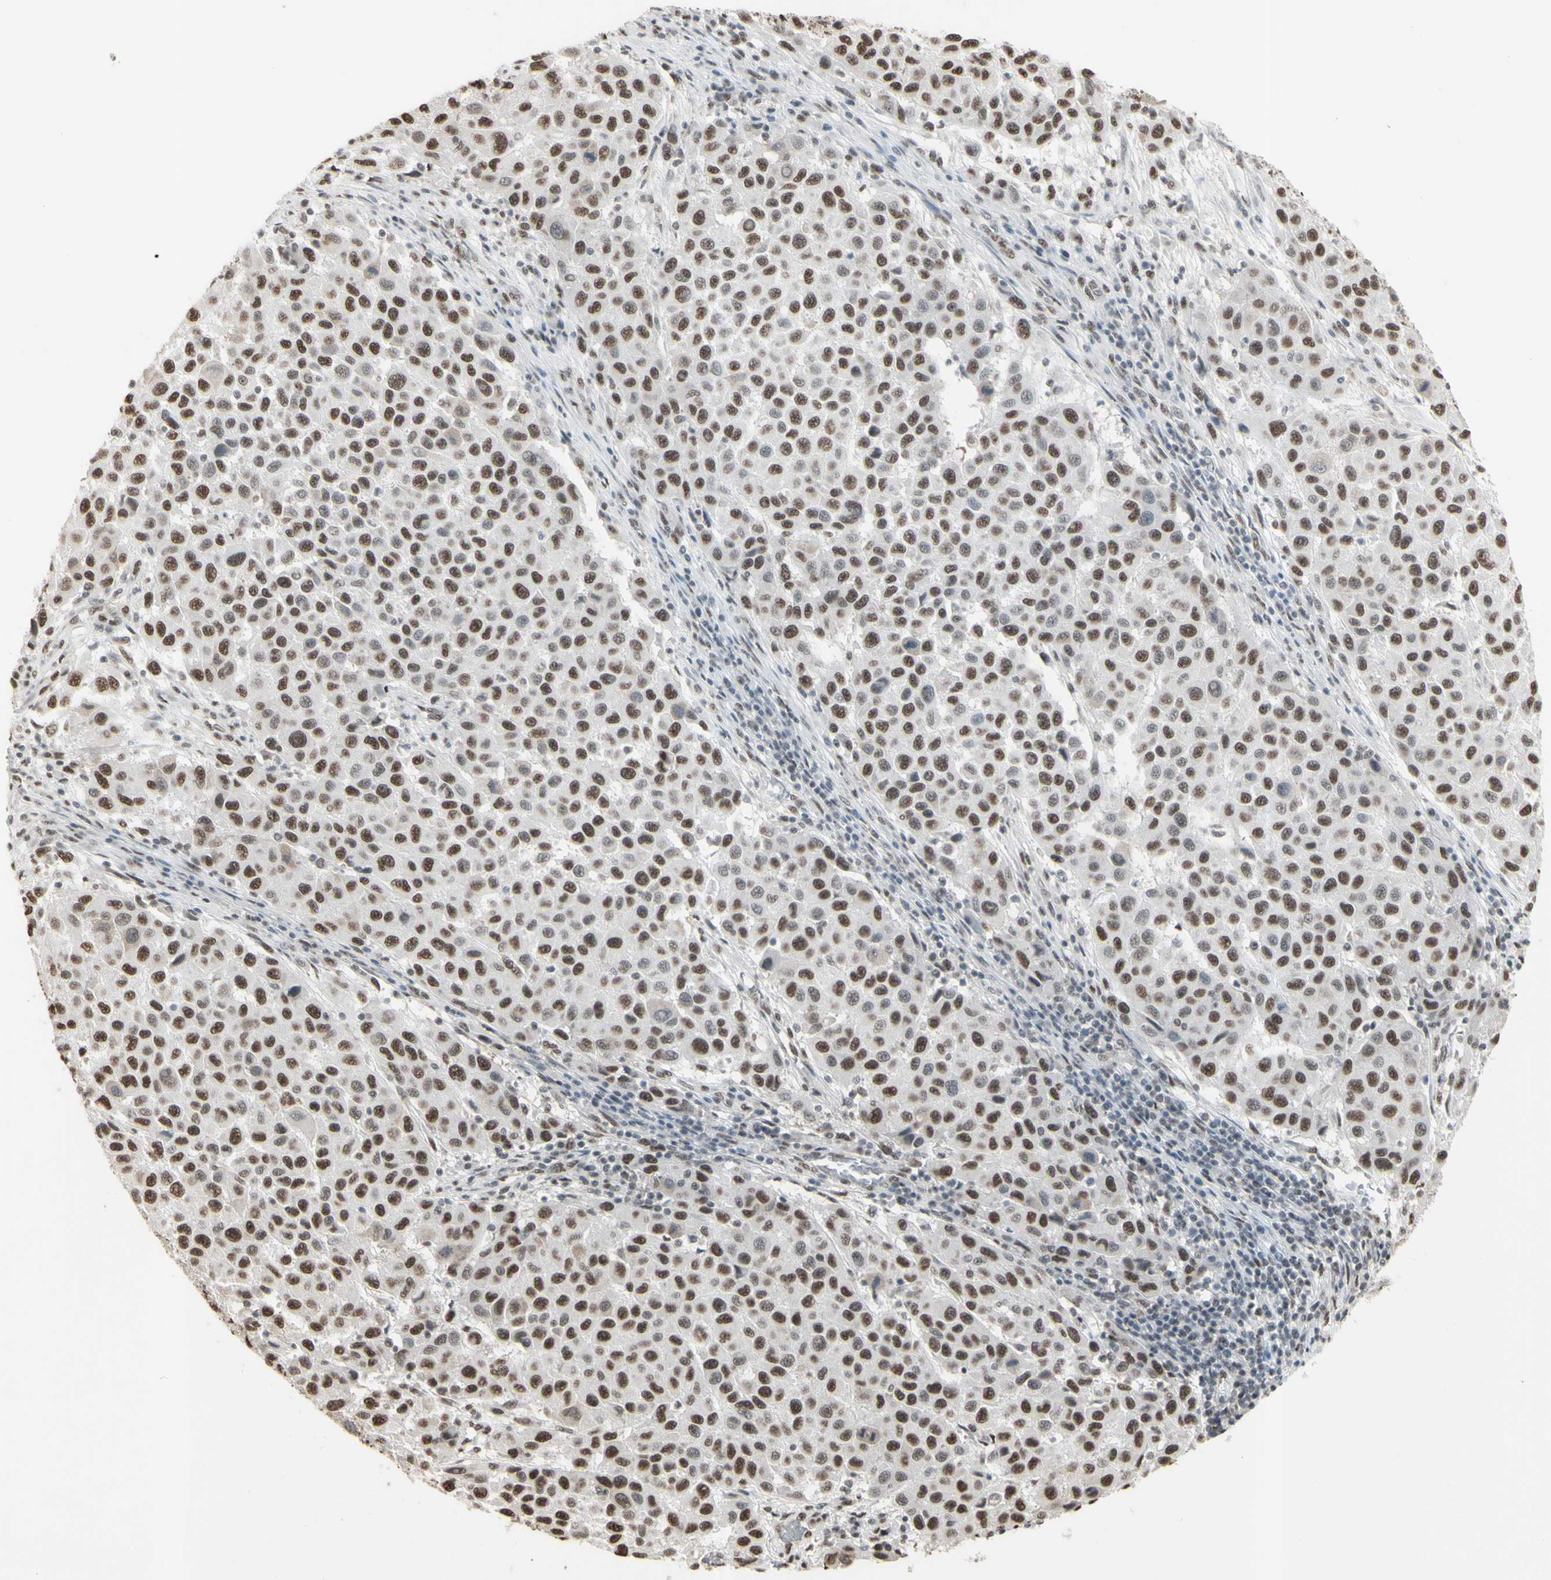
{"staining": {"intensity": "moderate", "quantity": ">75%", "location": "nuclear"}, "tissue": "melanoma", "cell_type": "Tumor cells", "image_type": "cancer", "snomed": [{"axis": "morphology", "description": "Malignant melanoma, Metastatic site"}, {"axis": "topography", "description": "Lymph node"}], "caption": "Tumor cells demonstrate medium levels of moderate nuclear positivity in approximately >75% of cells in malignant melanoma (metastatic site). The staining is performed using DAB brown chromogen to label protein expression. The nuclei are counter-stained blue using hematoxylin.", "gene": "TRIM28", "patient": {"sex": "male", "age": 61}}